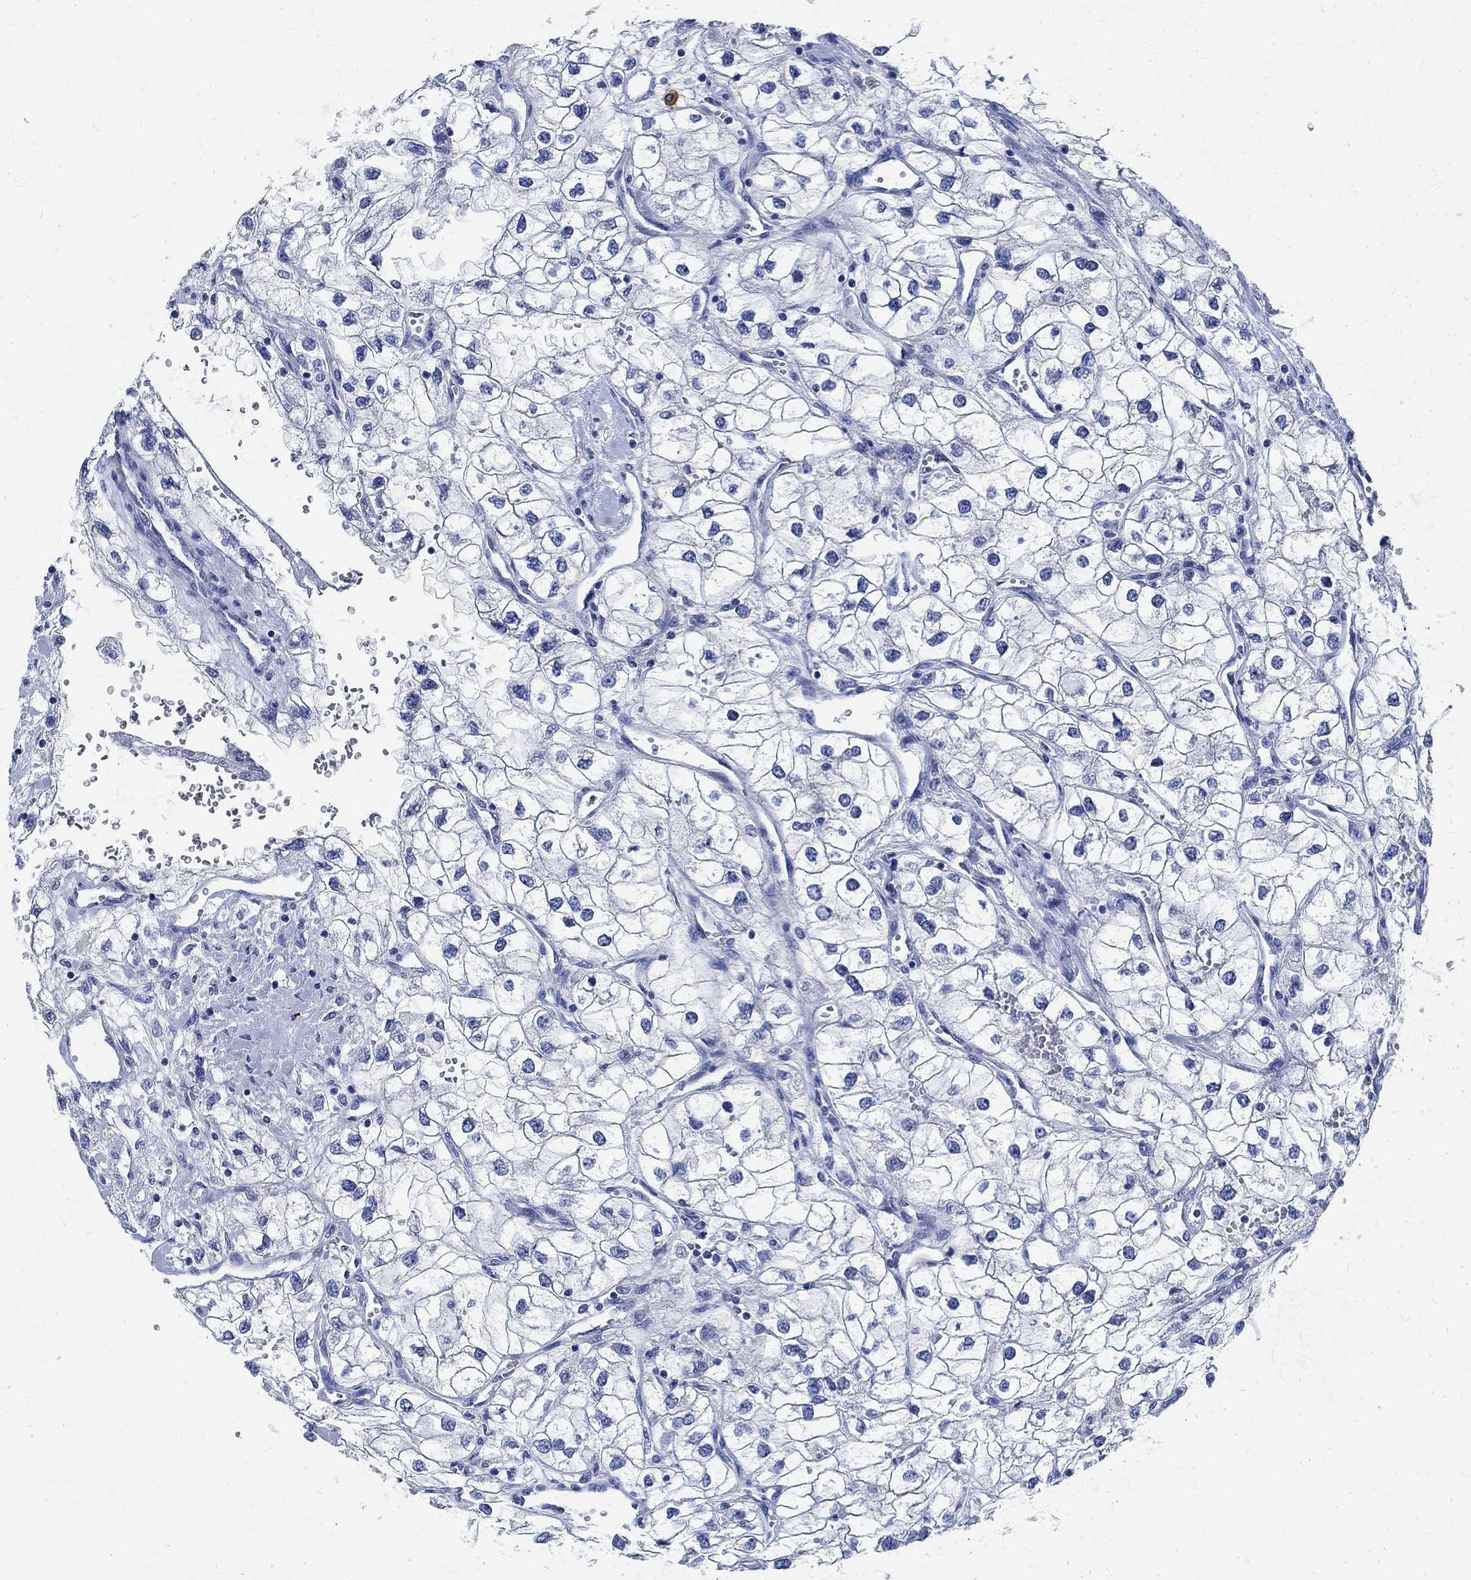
{"staining": {"intensity": "negative", "quantity": "none", "location": "none"}, "tissue": "renal cancer", "cell_type": "Tumor cells", "image_type": "cancer", "snomed": [{"axis": "morphology", "description": "Adenocarcinoma, NOS"}, {"axis": "topography", "description": "Kidney"}], "caption": "There is no significant expression in tumor cells of renal adenocarcinoma.", "gene": "PRX", "patient": {"sex": "male", "age": 59}}